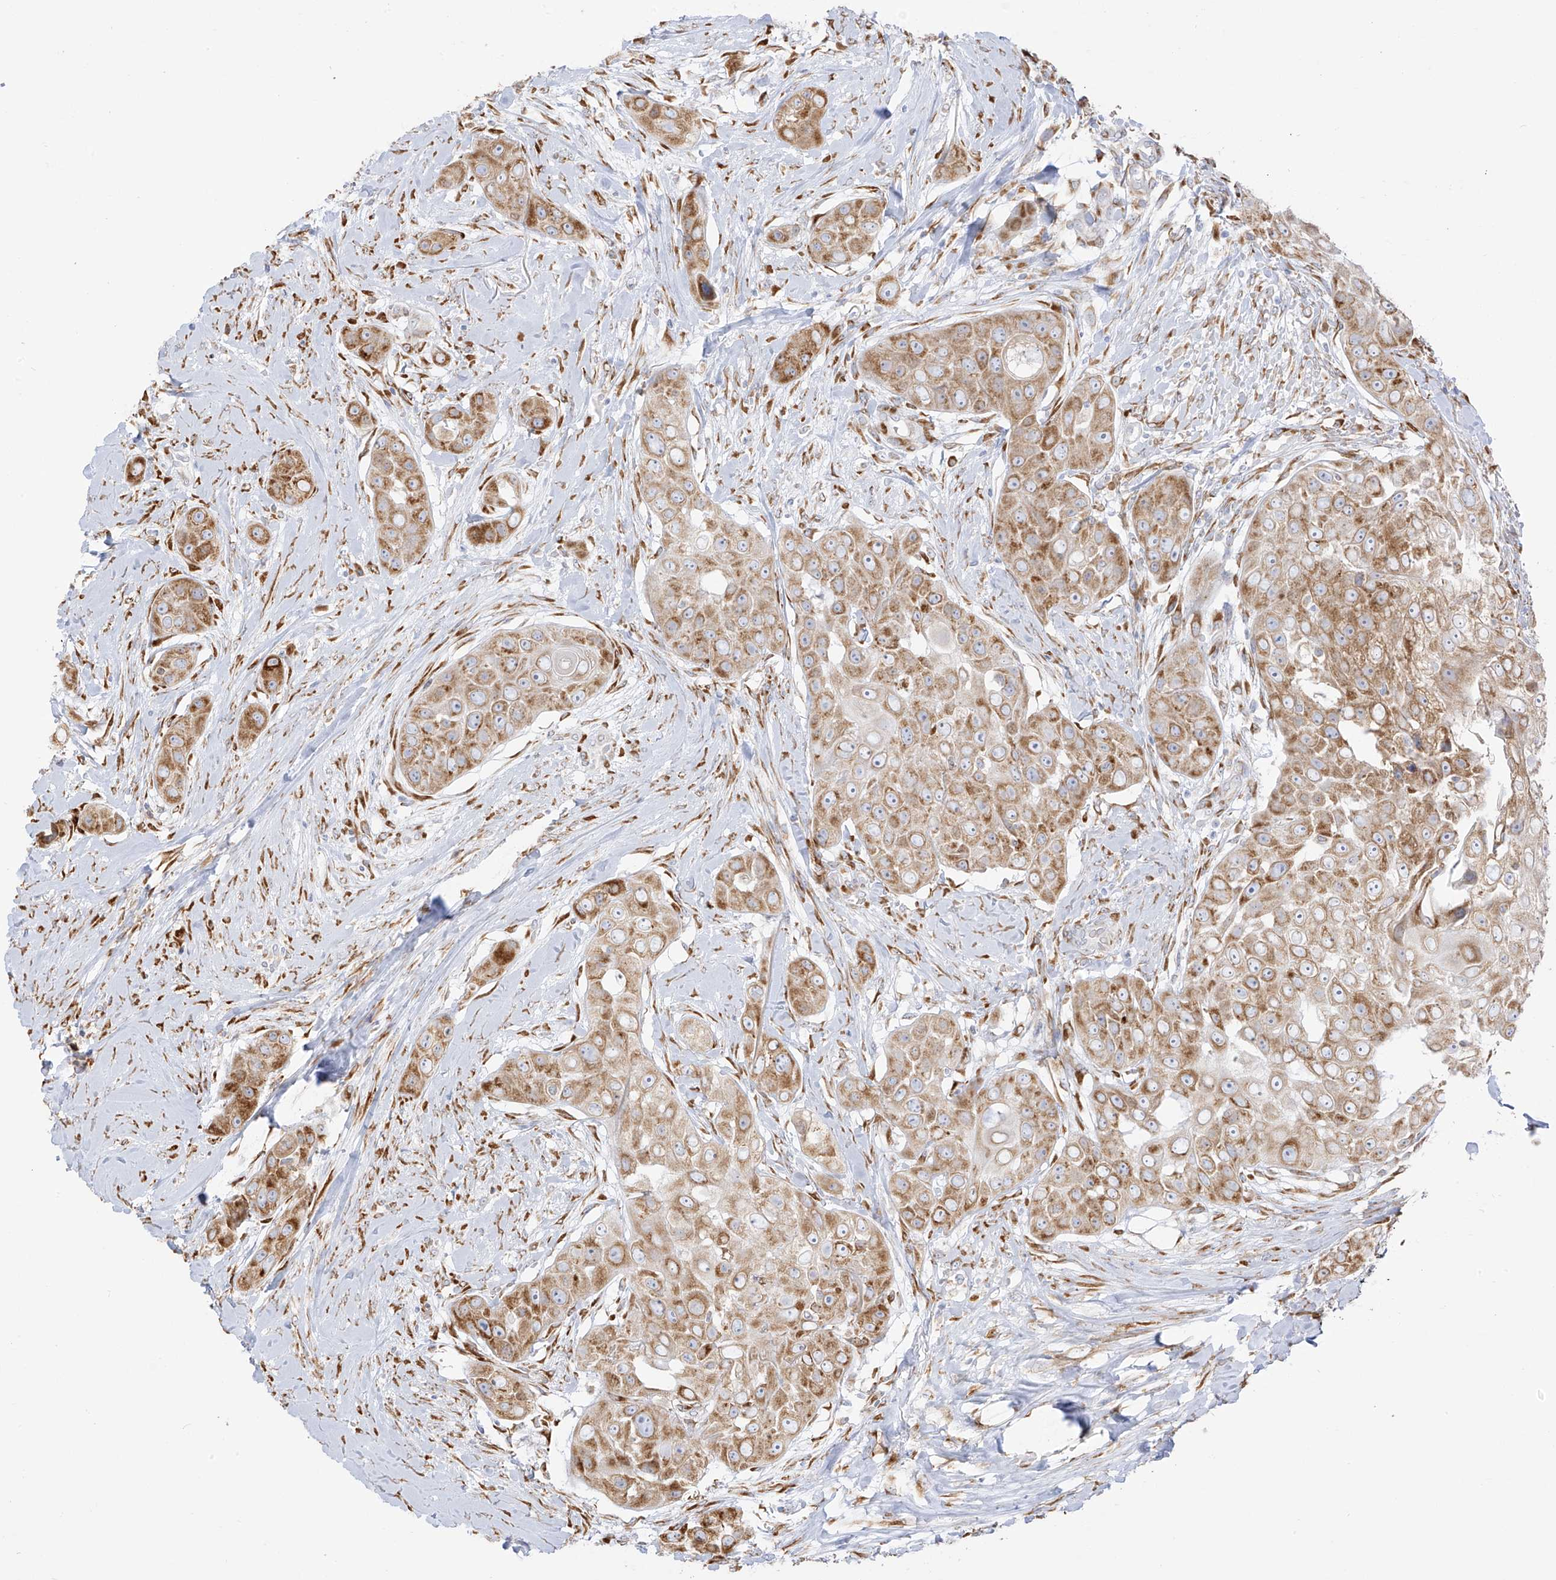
{"staining": {"intensity": "moderate", "quantity": ">75%", "location": "cytoplasmic/membranous"}, "tissue": "head and neck cancer", "cell_type": "Tumor cells", "image_type": "cancer", "snomed": [{"axis": "morphology", "description": "Normal tissue, NOS"}, {"axis": "morphology", "description": "Squamous cell carcinoma, NOS"}, {"axis": "topography", "description": "Skeletal muscle"}, {"axis": "topography", "description": "Head-Neck"}], "caption": "Human squamous cell carcinoma (head and neck) stained with a brown dye shows moderate cytoplasmic/membranous positive expression in approximately >75% of tumor cells.", "gene": "LRRC59", "patient": {"sex": "male", "age": 51}}